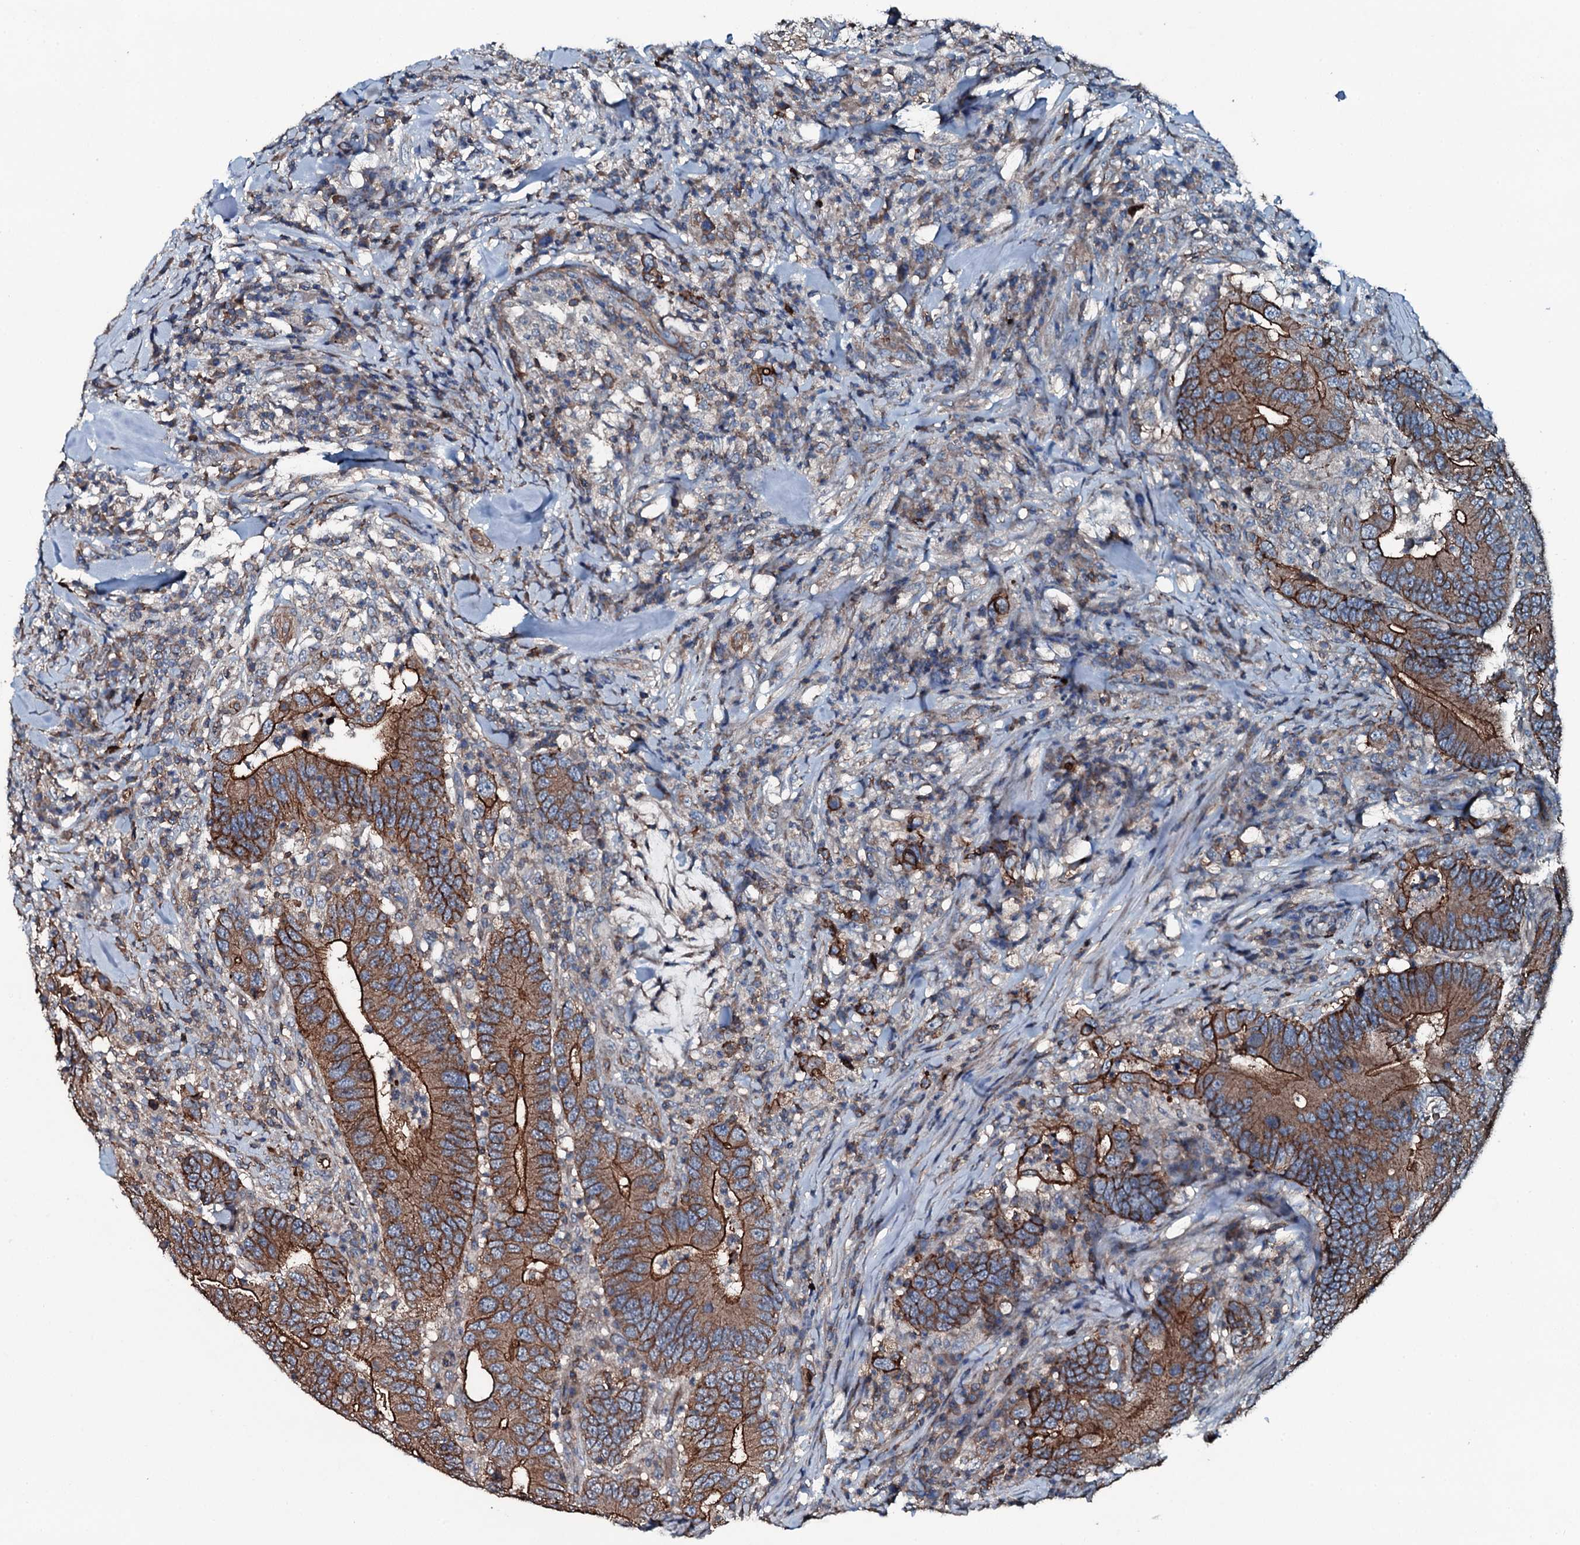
{"staining": {"intensity": "moderate", "quantity": ">75%", "location": "cytoplasmic/membranous"}, "tissue": "colorectal cancer", "cell_type": "Tumor cells", "image_type": "cancer", "snomed": [{"axis": "morphology", "description": "Adenocarcinoma, NOS"}, {"axis": "topography", "description": "Colon"}], "caption": "Adenocarcinoma (colorectal) stained with a protein marker shows moderate staining in tumor cells.", "gene": "SLC25A38", "patient": {"sex": "female", "age": 66}}